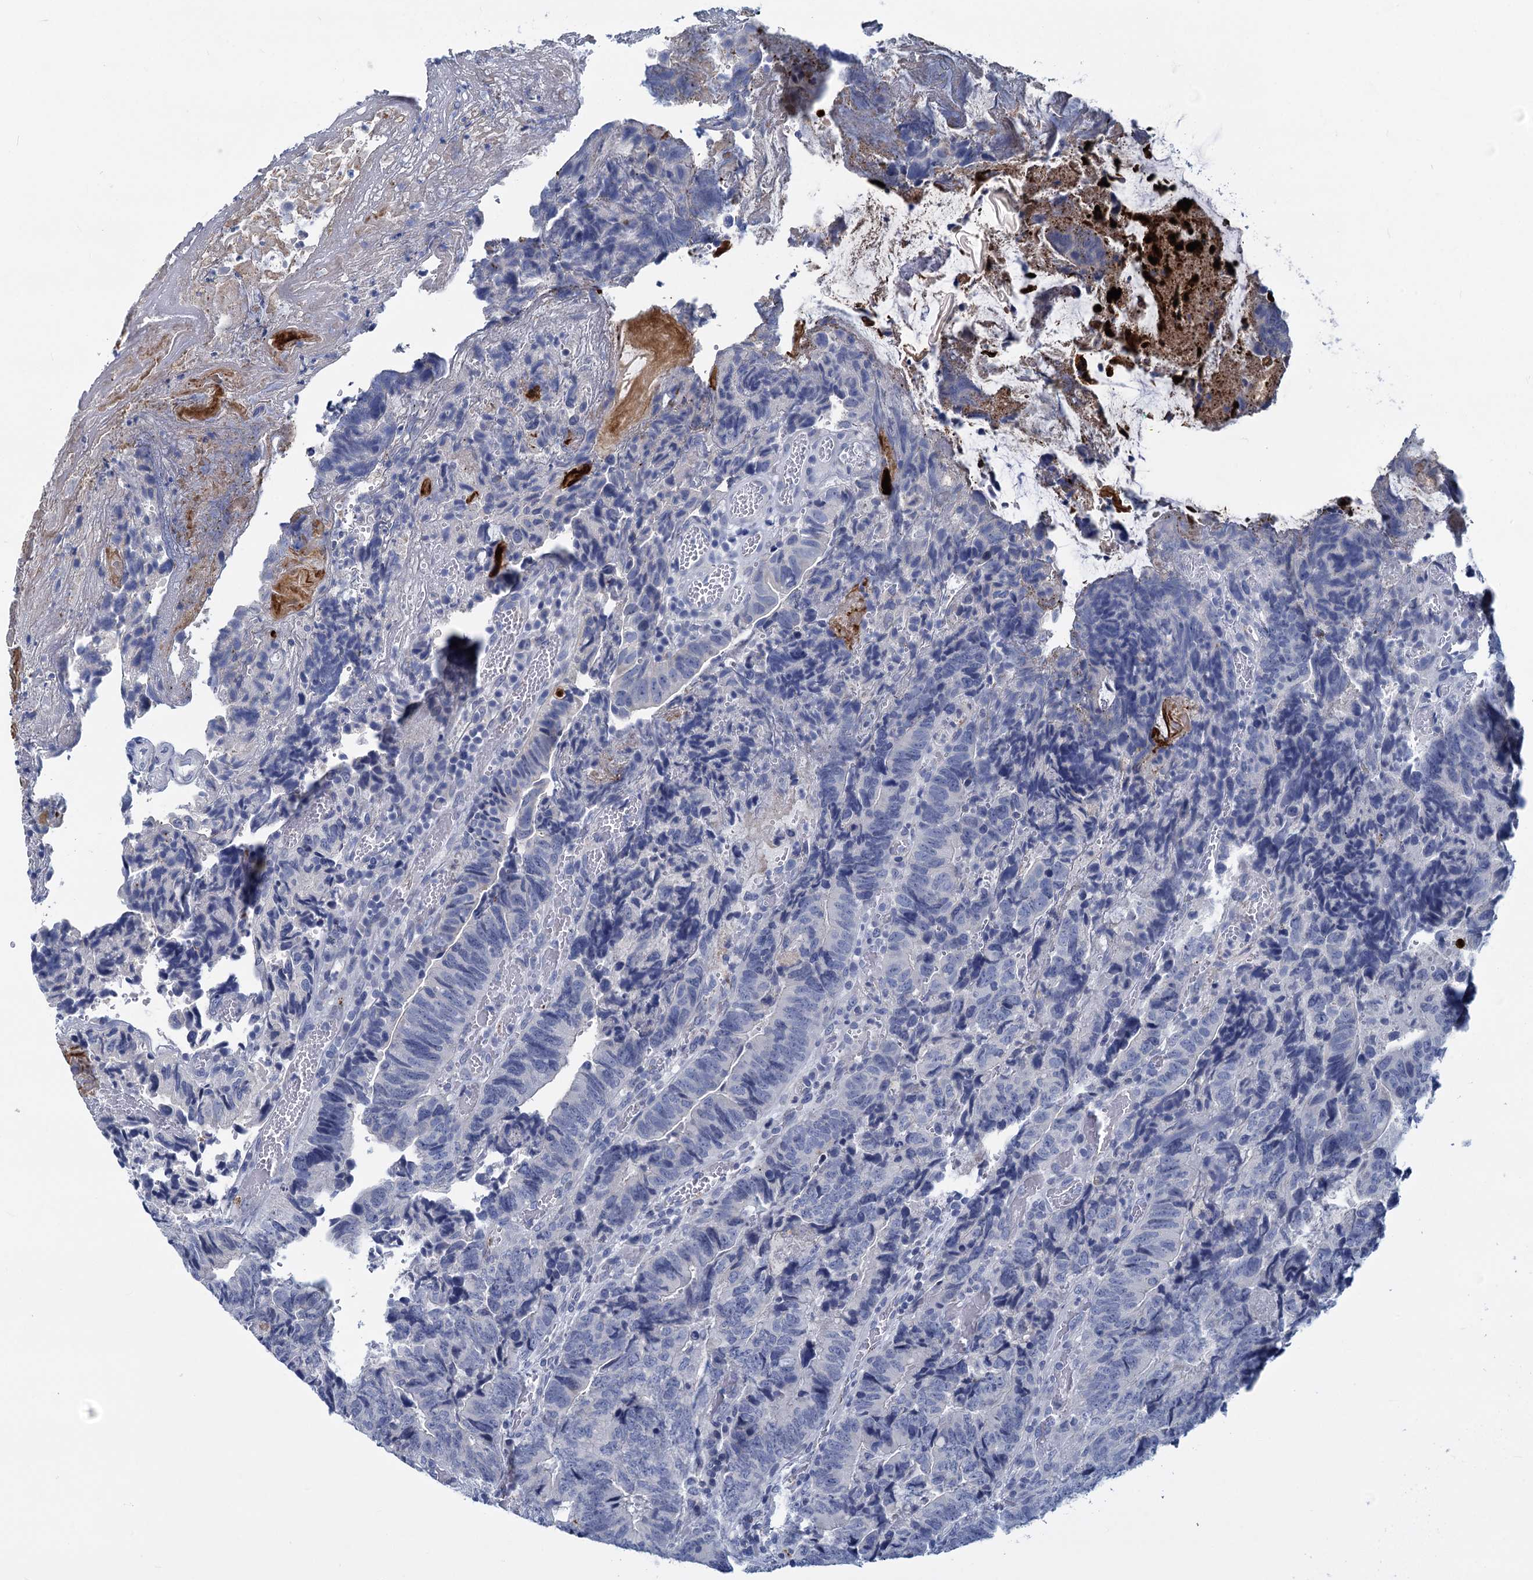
{"staining": {"intensity": "negative", "quantity": "none", "location": "none"}, "tissue": "colorectal cancer", "cell_type": "Tumor cells", "image_type": "cancer", "snomed": [{"axis": "morphology", "description": "Adenocarcinoma, NOS"}, {"axis": "topography", "description": "Colon"}], "caption": "Immunohistochemistry (IHC) histopathology image of neoplastic tissue: human colorectal cancer stained with DAB displays no significant protein staining in tumor cells.", "gene": "INSC", "patient": {"sex": "female", "age": 67}}